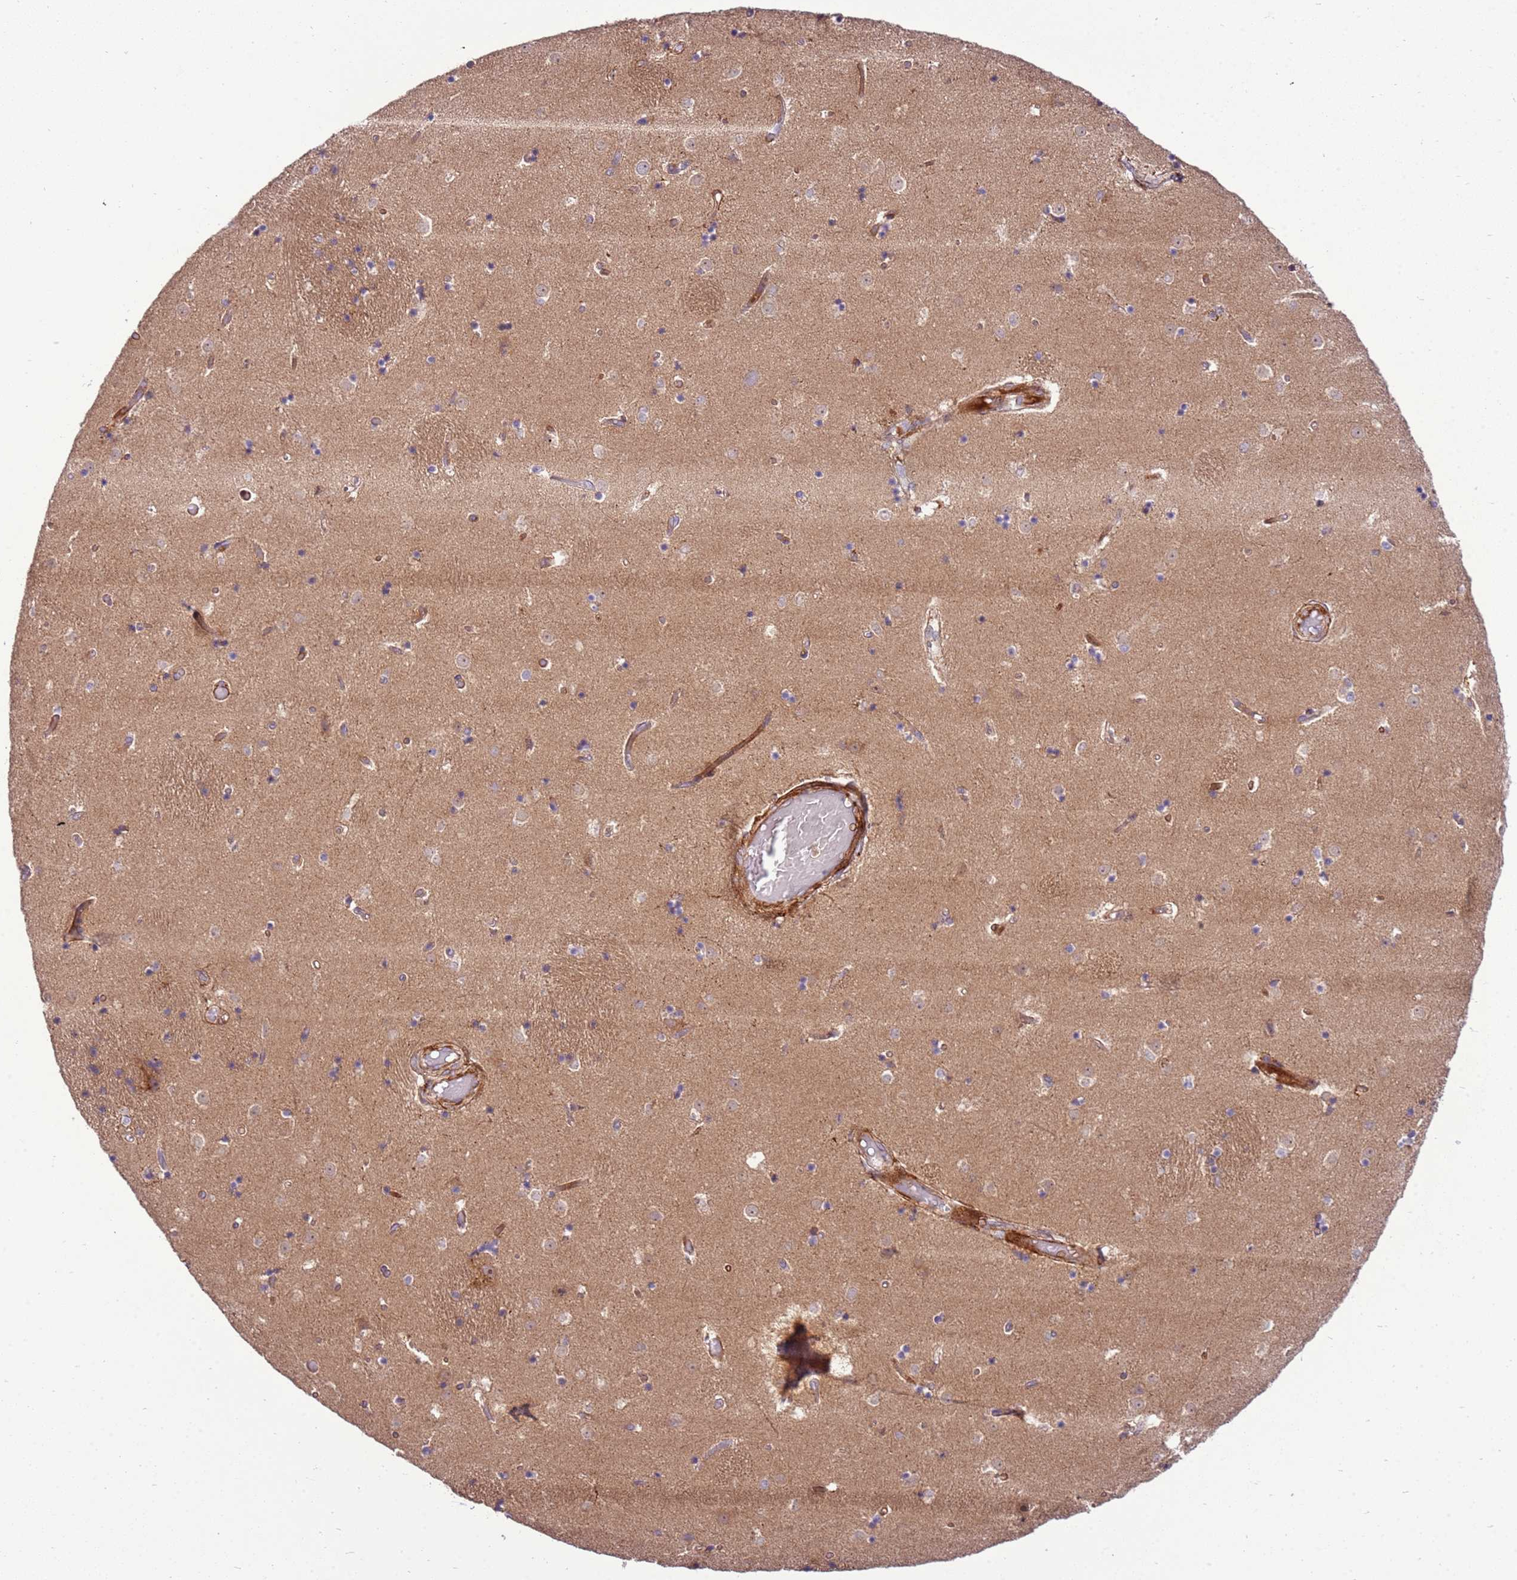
{"staining": {"intensity": "weak", "quantity": "25%-75%", "location": "cytoplasmic/membranous"}, "tissue": "caudate", "cell_type": "Glial cells", "image_type": "normal", "snomed": [{"axis": "morphology", "description": "Normal tissue, NOS"}, {"axis": "topography", "description": "Lateral ventricle wall"}], "caption": "Immunohistochemistry (IHC) micrograph of unremarkable human caudate stained for a protein (brown), which shows low levels of weak cytoplasmic/membranous staining in approximately 25%-75% of glial cells.", "gene": "ZNF624", "patient": {"sex": "female", "age": 52}}